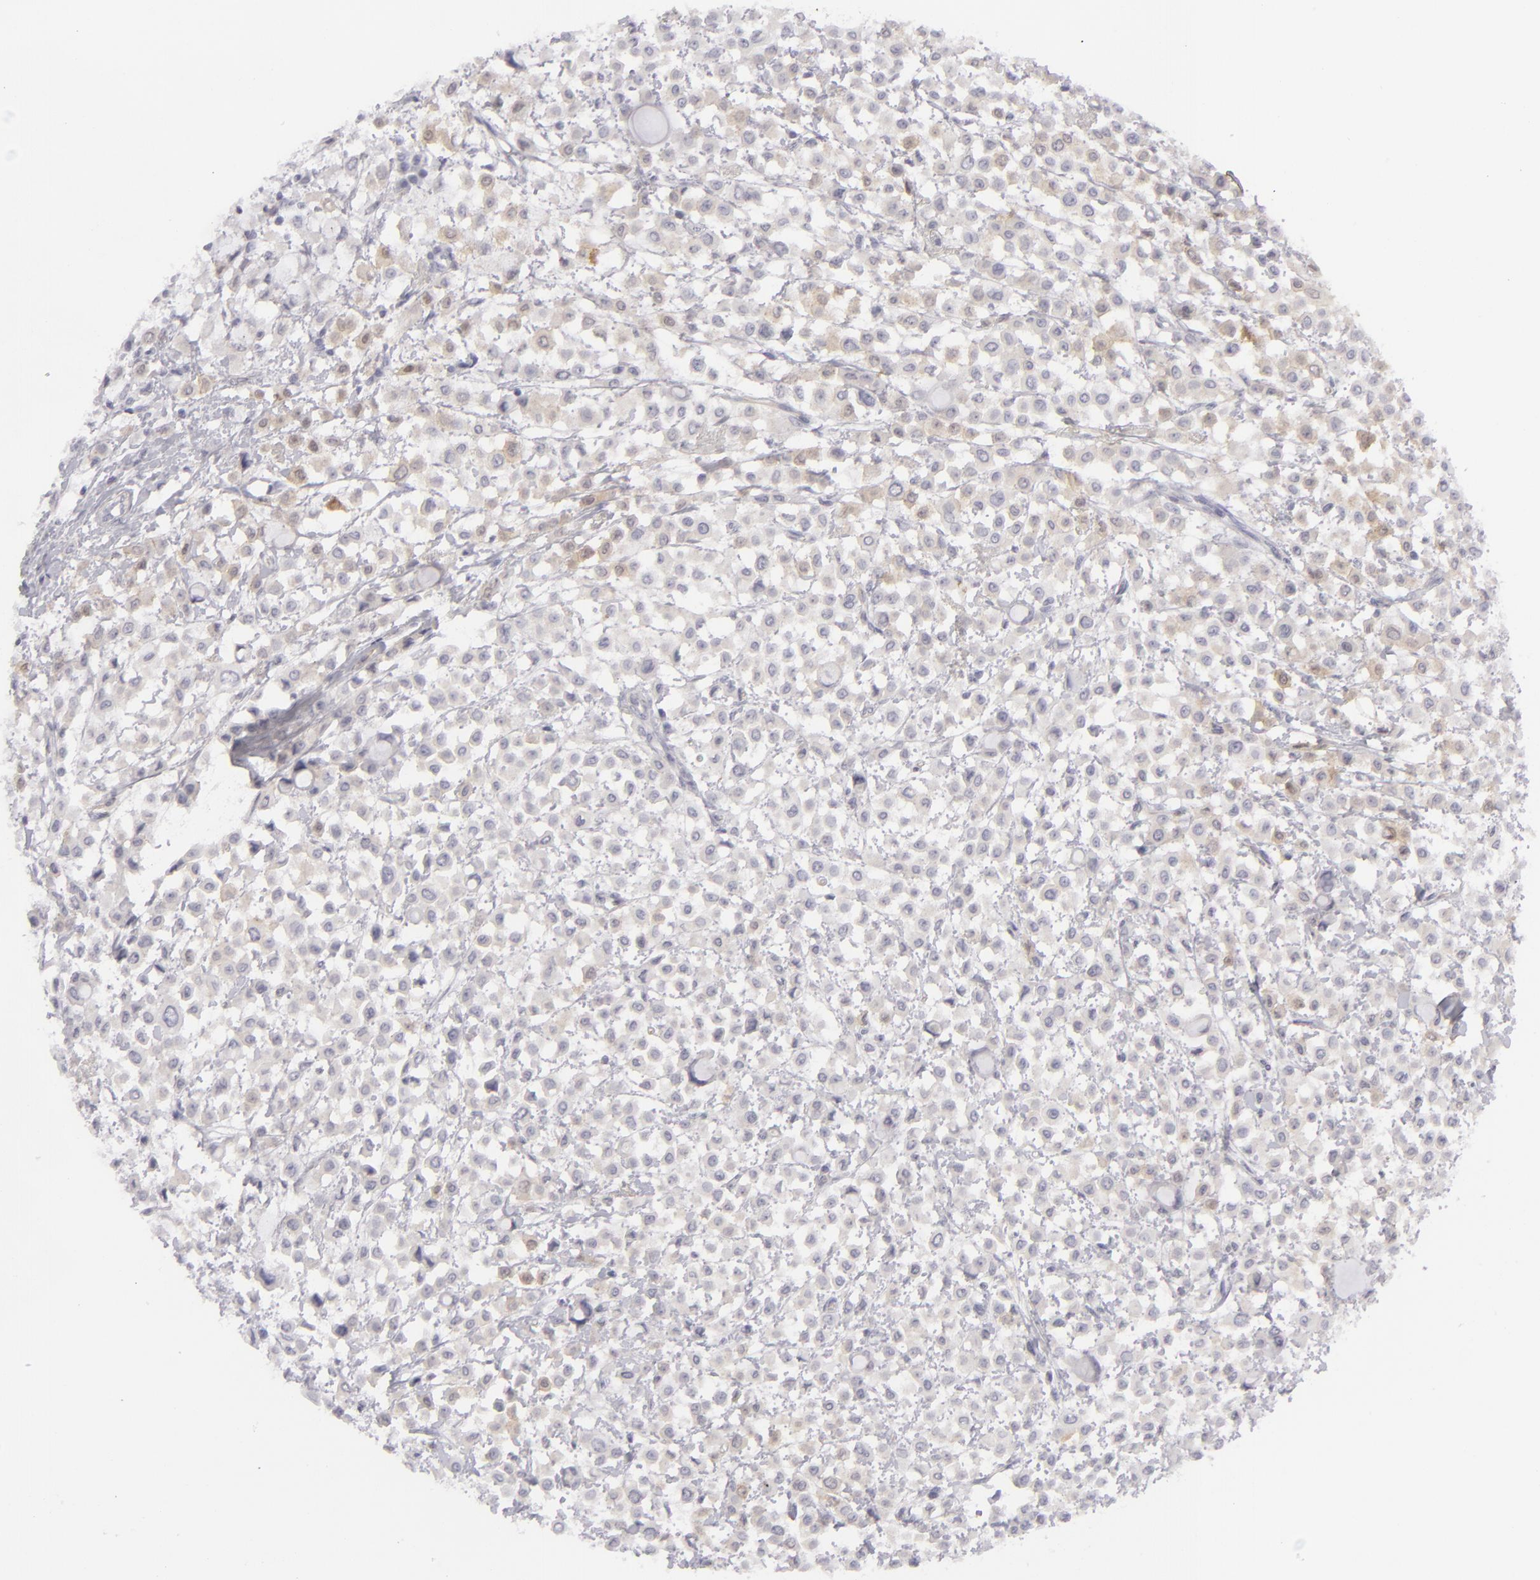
{"staining": {"intensity": "weak", "quantity": "25%-75%", "location": "cytoplasmic/membranous"}, "tissue": "breast cancer", "cell_type": "Tumor cells", "image_type": "cancer", "snomed": [{"axis": "morphology", "description": "Lobular carcinoma"}, {"axis": "topography", "description": "Breast"}], "caption": "Human breast cancer (lobular carcinoma) stained for a protein (brown) demonstrates weak cytoplasmic/membranous positive positivity in about 25%-75% of tumor cells.", "gene": "JUP", "patient": {"sex": "female", "age": 85}}